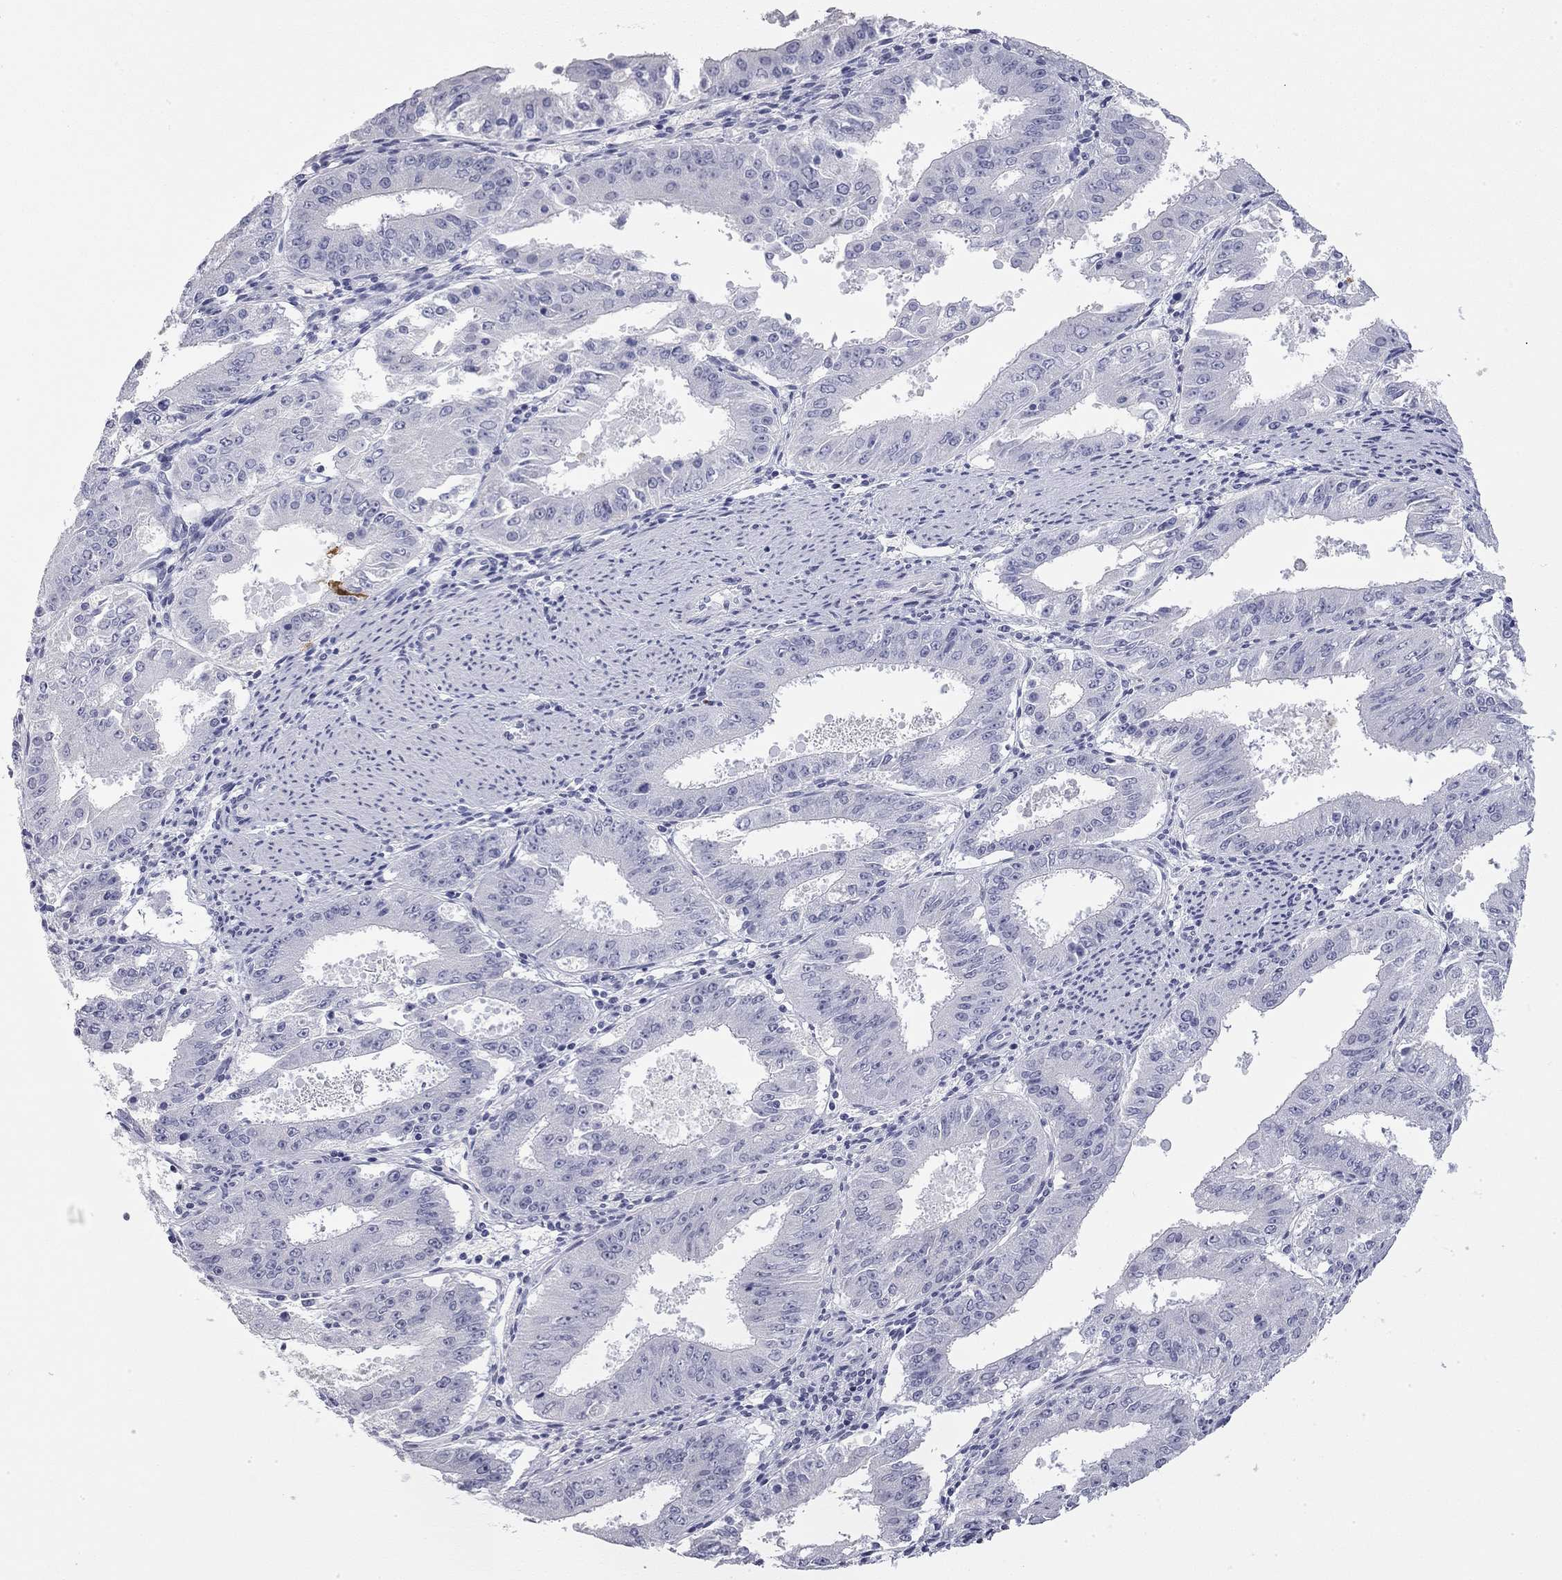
{"staining": {"intensity": "negative", "quantity": "none", "location": "none"}, "tissue": "ovarian cancer", "cell_type": "Tumor cells", "image_type": "cancer", "snomed": [{"axis": "morphology", "description": "Carcinoma, endometroid"}, {"axis": "topography", "description": "Ovary"}], "caption": "Tumor cells show no significant expression in ovarian cancer. The staining is performed using DAB brown chromogen with nuclei counter-stained in using hematoxylin.", "gene": "AK8", "patient": {"sex": "female", "age": 42}}